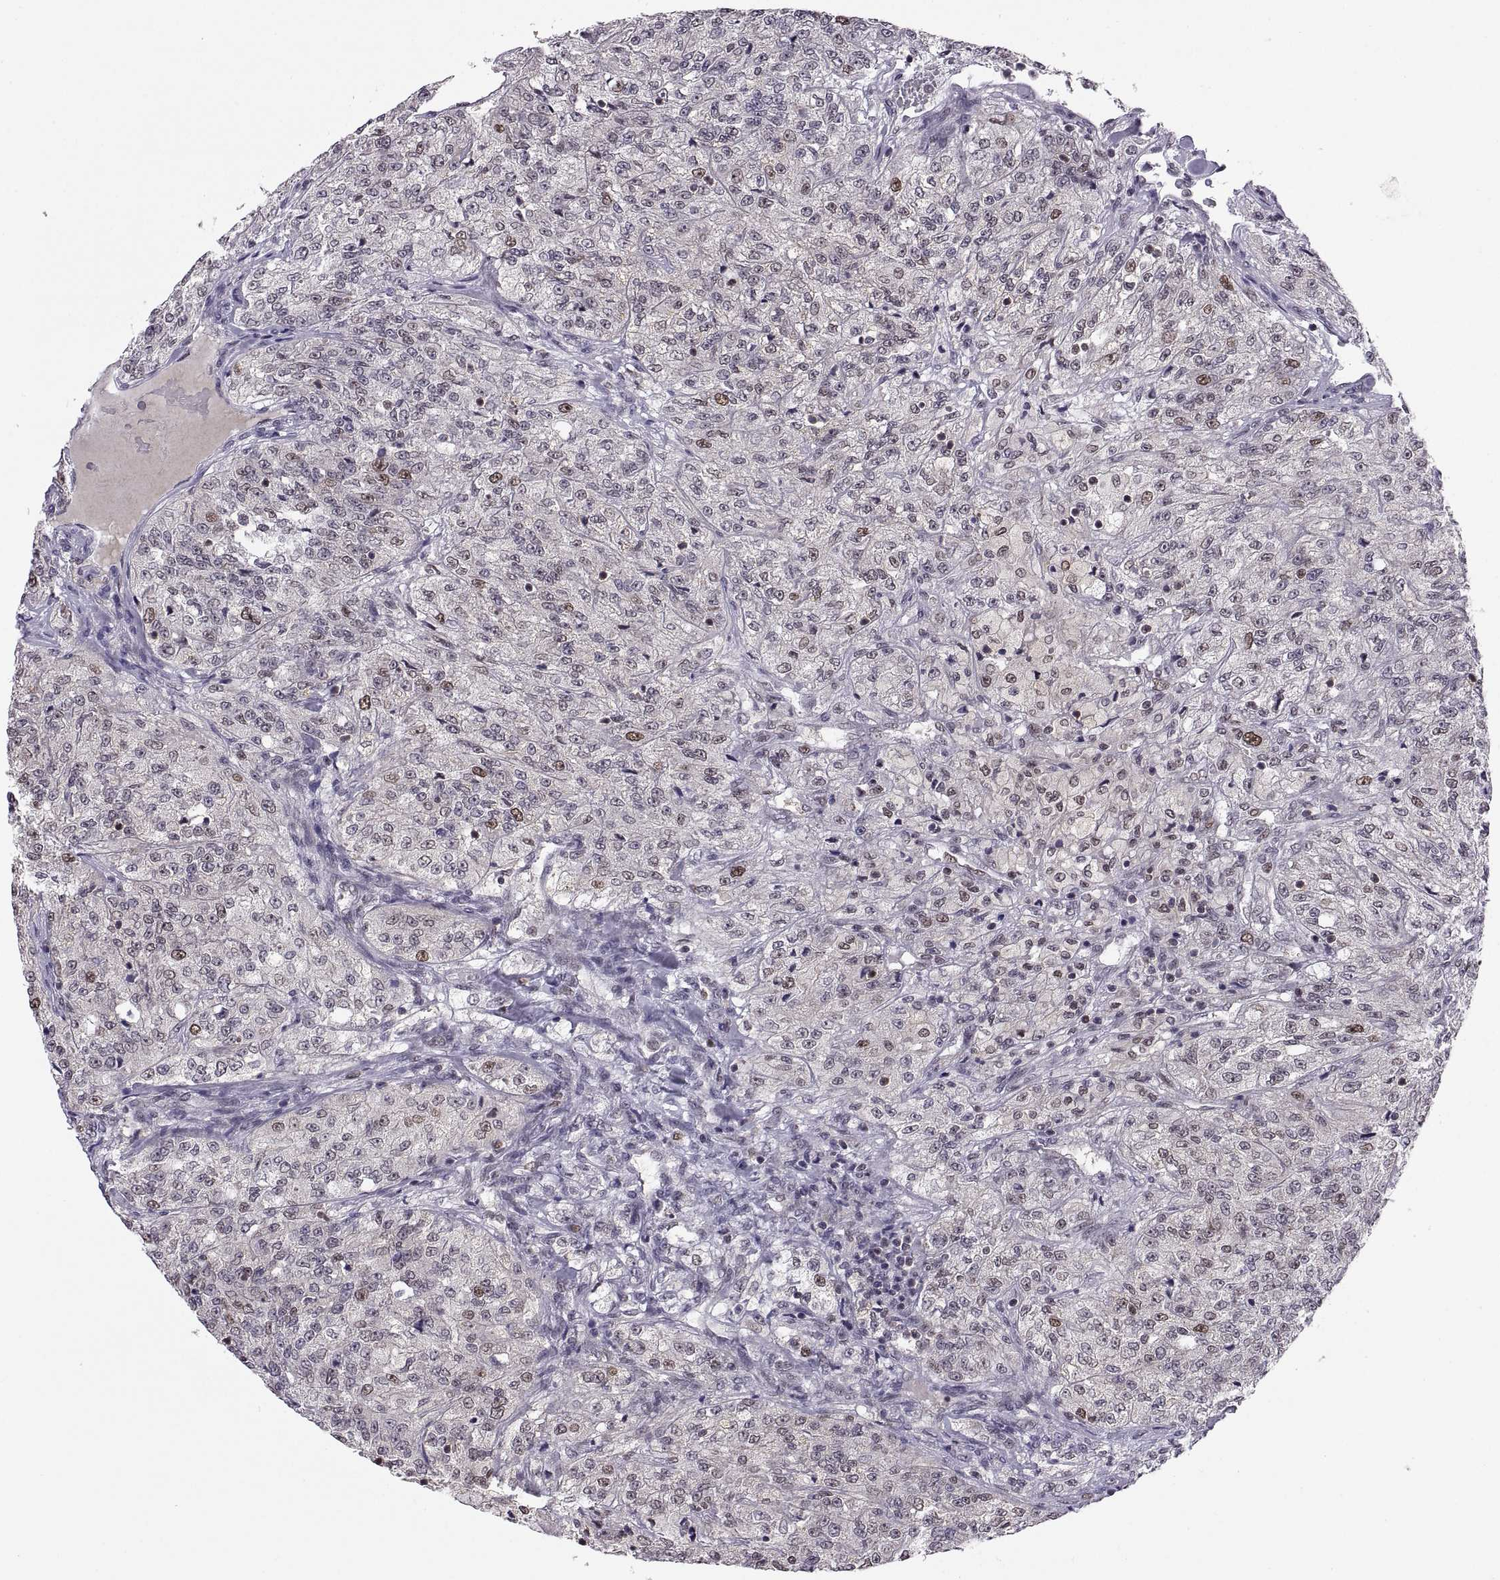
{"staining": {"intensity": "weak", "quantity": "<25%", "location": "nuclear"}, "tissue": "renal cancer", "cell_type": "Tumor cells", "image_type": "cancer", "snomed": [{"axis": "morphology", "description": "Adenocarcinoma, NOS"}, {"axis": "topography", "description": "Kidney"}], "caption": "The photomicrograph reveals no significant expression in tumor cells of renal cancer (adenocarcinoma).", "gene": "CHFR", "patient": {"sex": "female", "age": 63}}